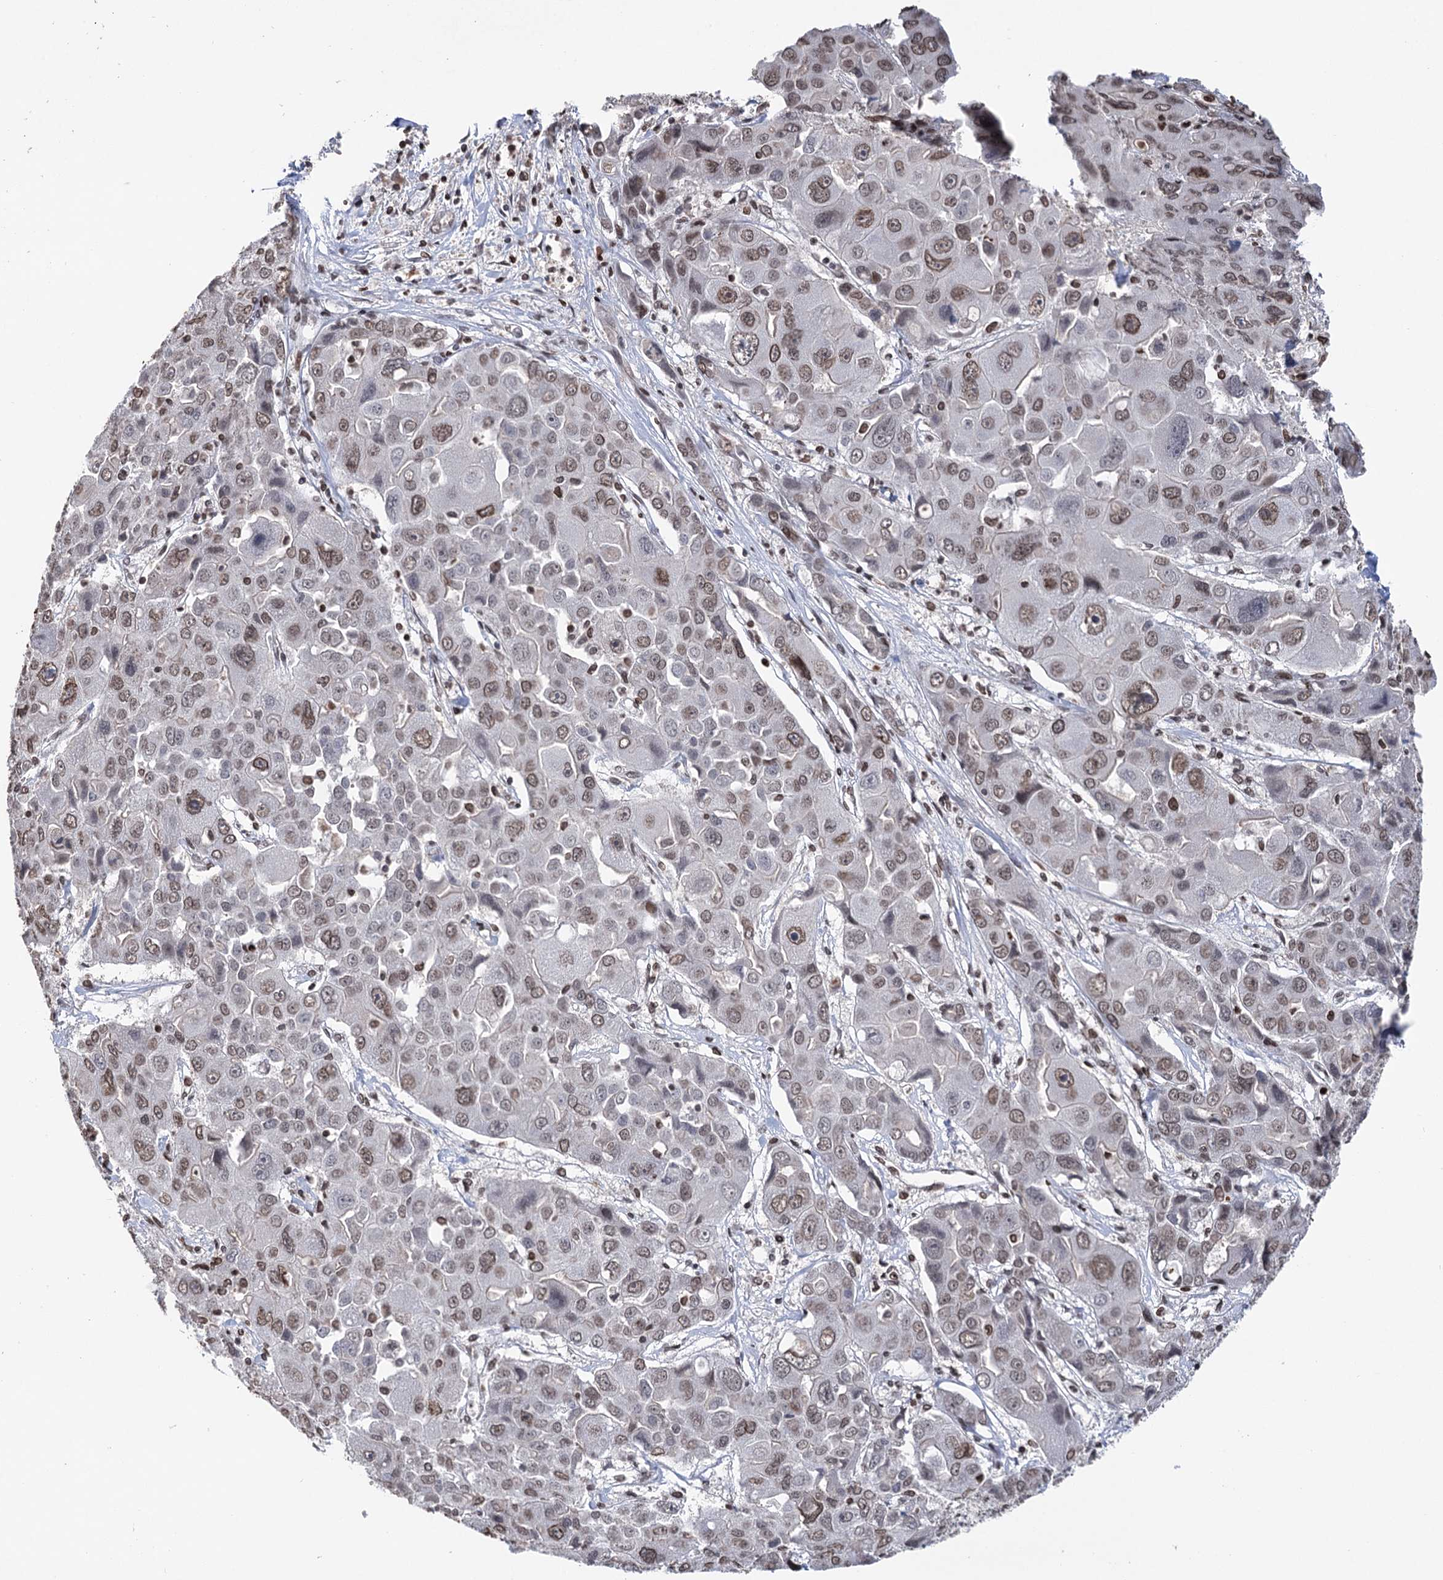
{"staining": {"intensity": "moderate", "quantity": ">75%", "location": "nuclear"}, "tissue": "liver cancer", "cell_type": "Tumor cells", "image_type": "cancer", "snomed": [{"axis": "morphology", "description": "Cholangiocarcinoma"}, {"axis": "topography", "description": "Liver"}], "caption": "Immunohistochemical staining of liver cancer (cholangiocarcinoma) demonstrates medium levels of moderate nuclear positivity in about >75% of tumor cells. Nuclei are stained in blue.", "gene": "CCDC77", "patient": {"sex": "male", "age": 67}}